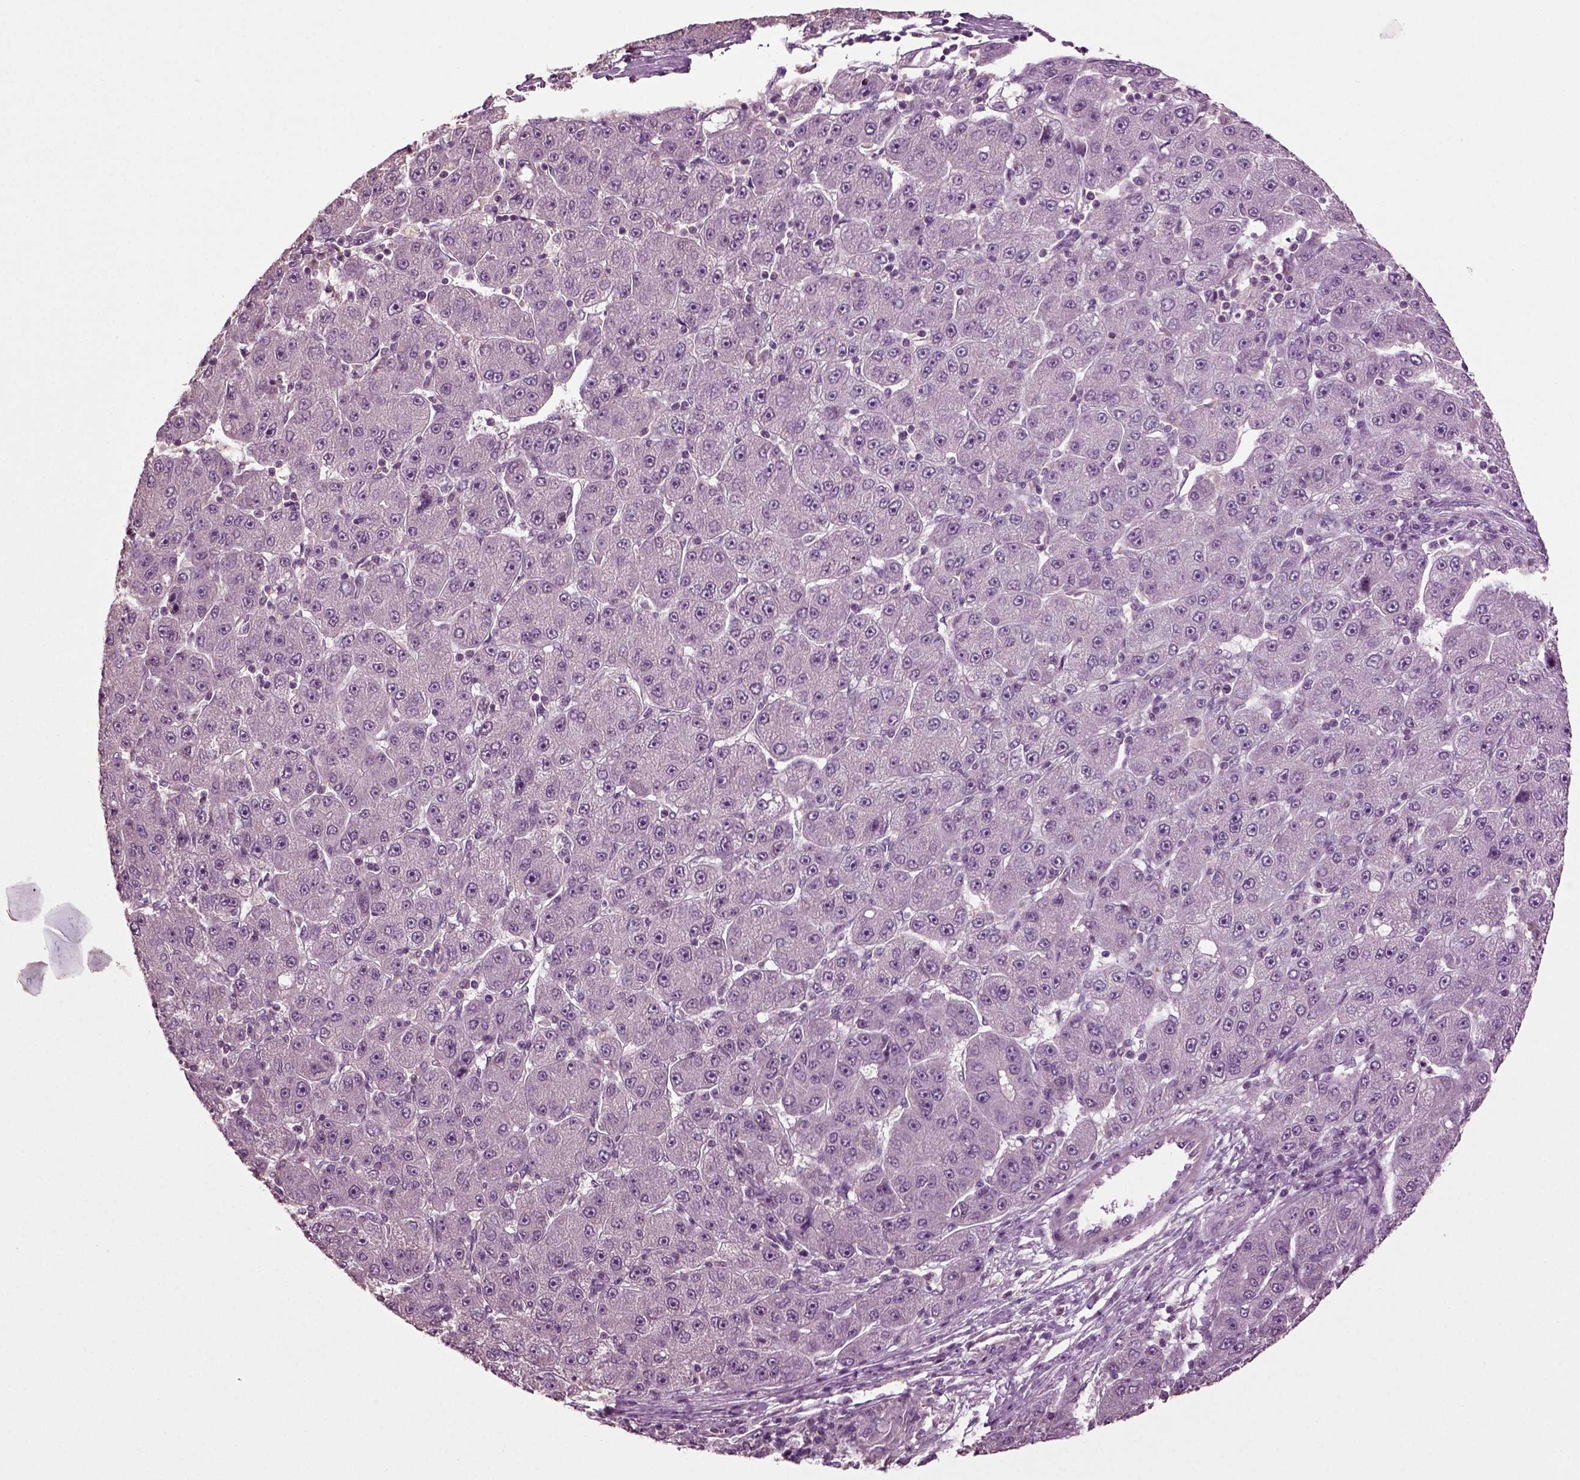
{"staining": {"intensity": "negative", "quantity": "none", "location": "none"}, "tissue": "liver cancer", "cell_type": "Tumor cells", "image_type": "cancer", "snomed": [{"axis": "morphology", "description": "Carcinoma, Hepatocellular, NOS"}, {"axis": "topography", "description": "Liver"}], "caption": "IHC photomicrograph of neoplastic tissue: liver cancer stained with DAB displays no significant protein positivity in tumor cells.", "gene": "DEFB118", "patient": {"sex": "male", "age": 67}}